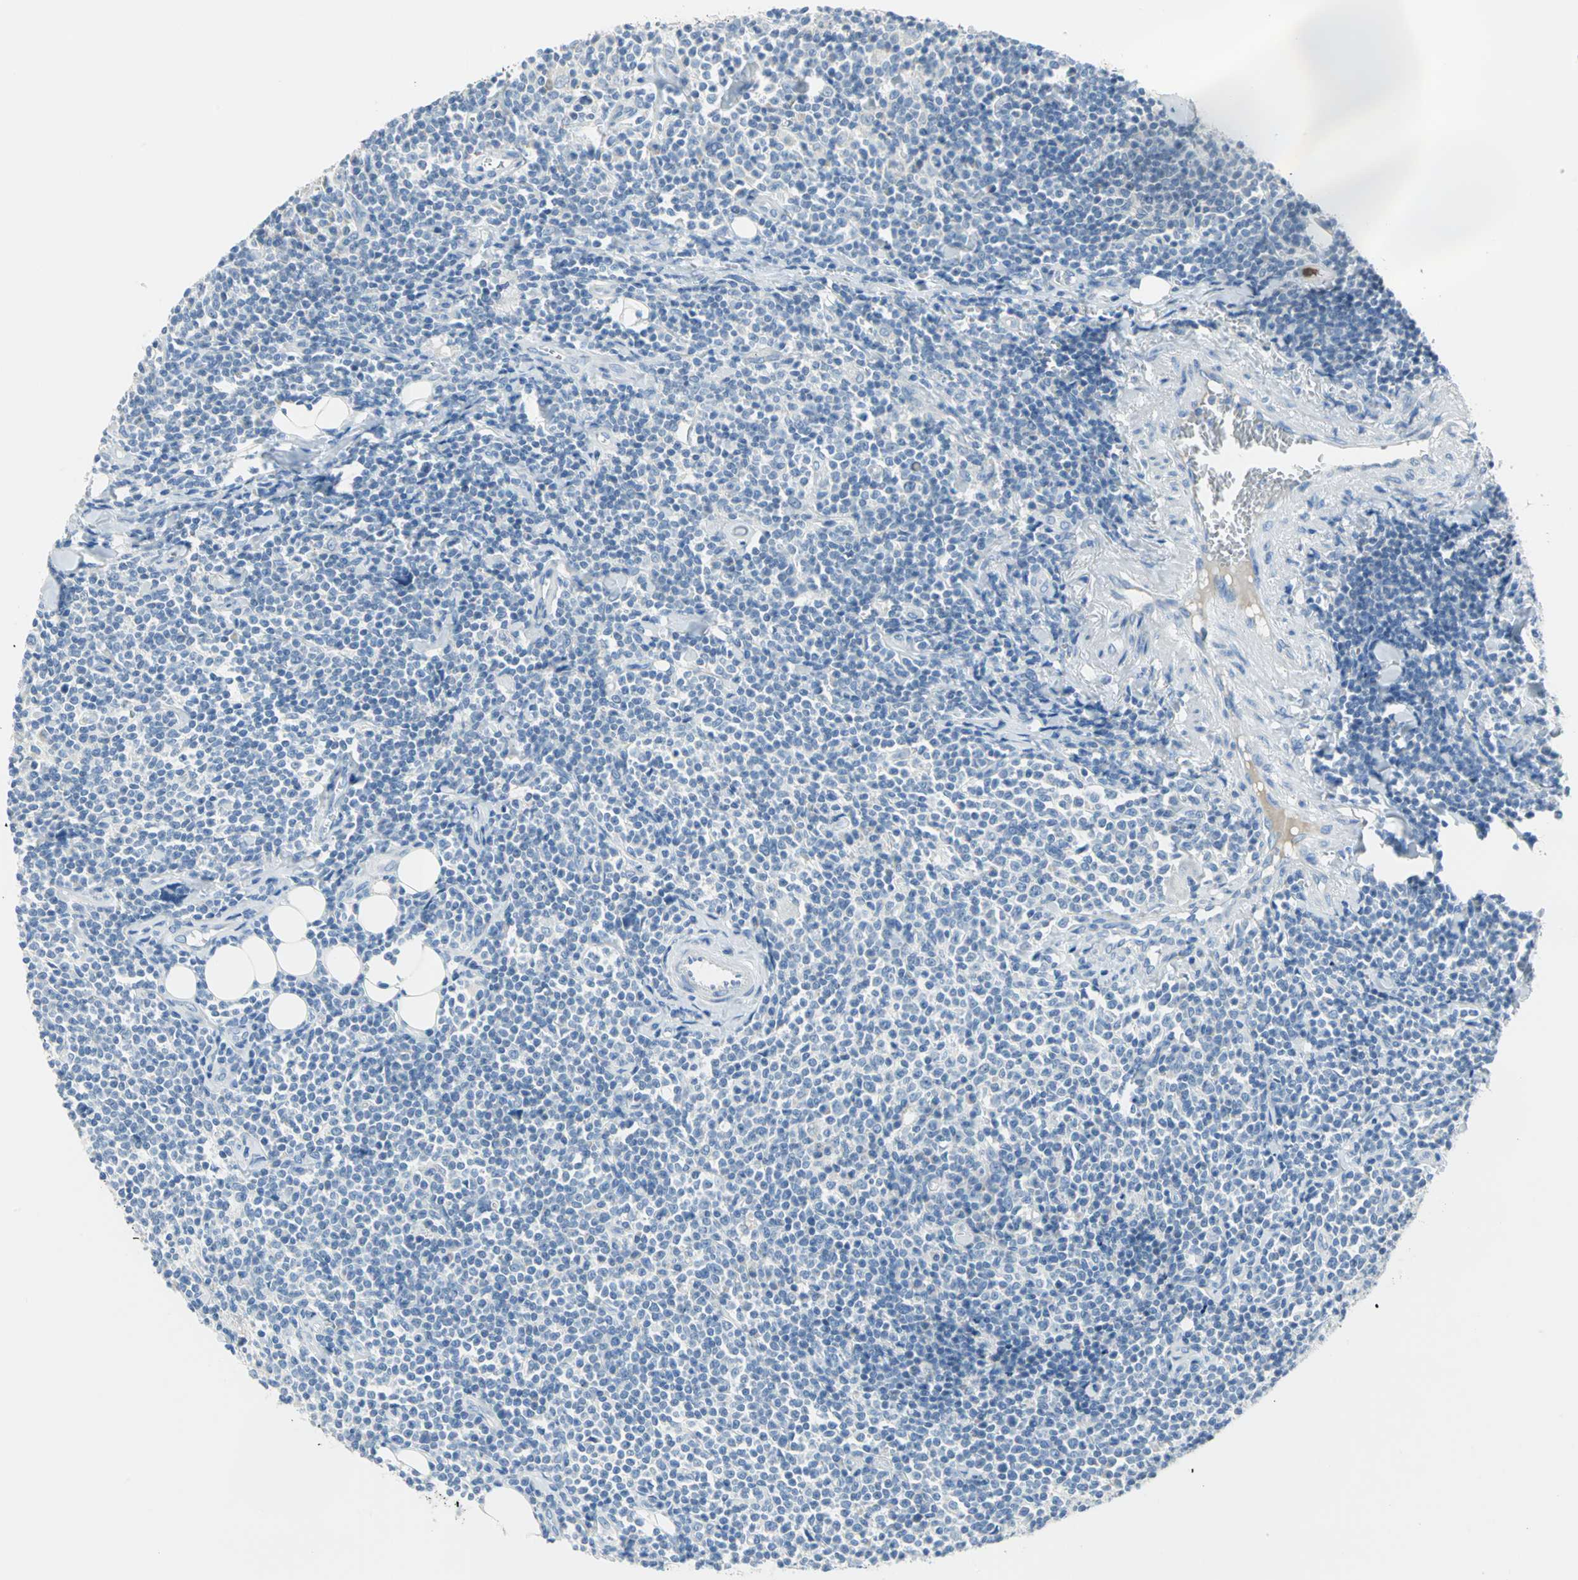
{"staining": {"intensity": "negative", "quantity": "none", "location": "none"}, "tissue": "lymphoma", "cell_type": "Tumor cells", "image_type": "cancer", "snomed": [{"axis": "morphology", "description": "Malignant lymphoma, non-Hodgkin's type, Low grade"}, {"axis": "topography", "description": "Soft tissue"}], "caption": "High power microscopy micrograph of an immunohistochemistry (IHC) micrograph of malignant lymphoma, non-Hodgkin's type (low-grade), revealing no significant positivity in tumor cells.", "gene": "ALOX15", "patient": {"sex": "male", "age": 92}}